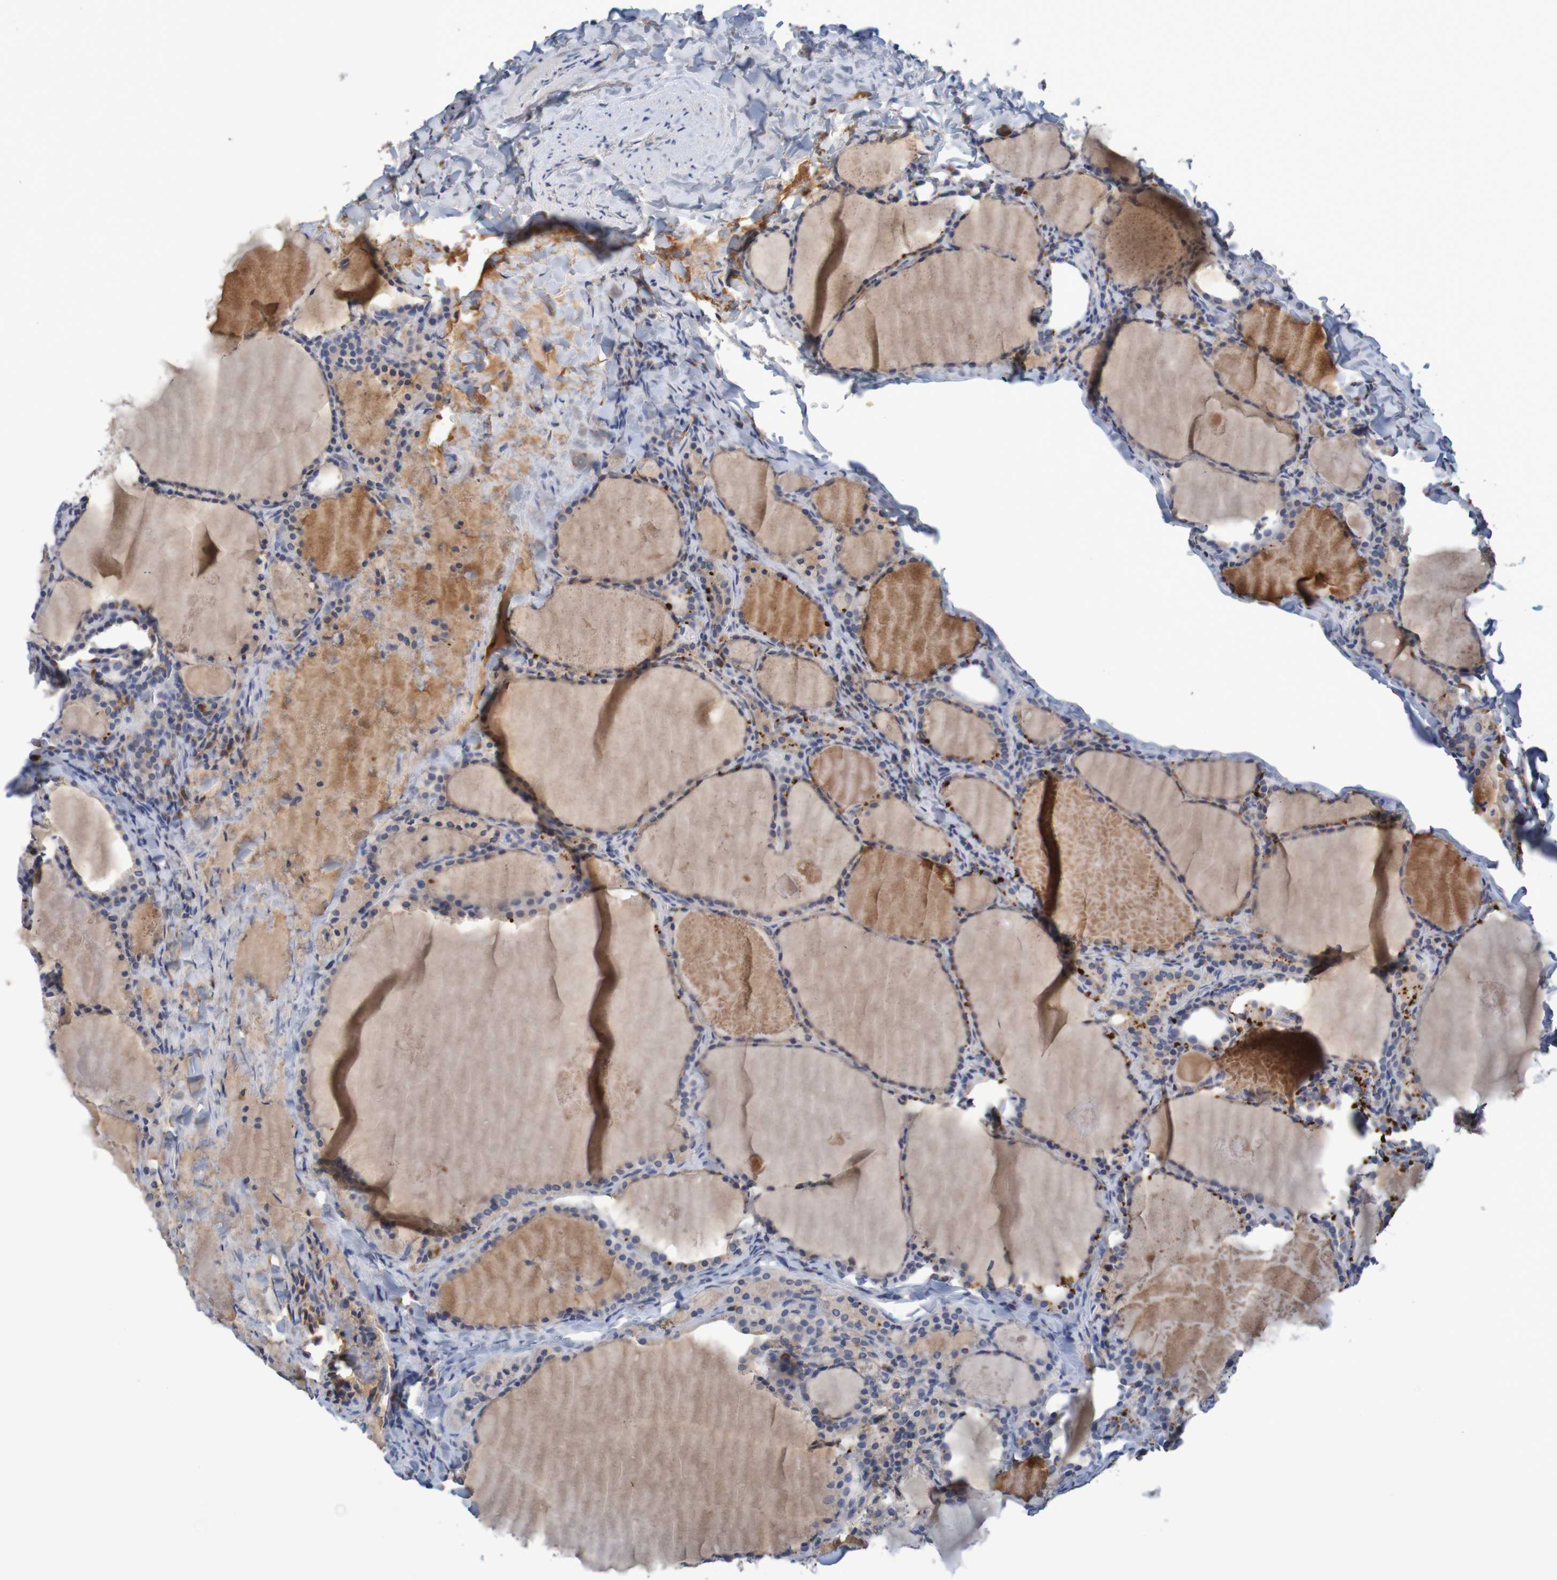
{"staining": {"intensity": "moderate", "quantity": "<25%", "location": "cytoplasmic/membranous"}, "tissue": "thyroid cancer", "cell_type": "Tumor cells", "image_type": "cancer", "snomed": [{"axis": "morphology", "description": "Papillary adenocarcinoma, NOS"}, {"axis": "topography", "description": "Thyroid gland"}], "caption": "Protein expression analysis of thyroid cancer (papillary adenocarcinoma) displays moderate cytoplasmic/membranous expression in about <25% of tumor cells.", "gene": "LTA", "patient": {"sex": "female", "age": 42}}